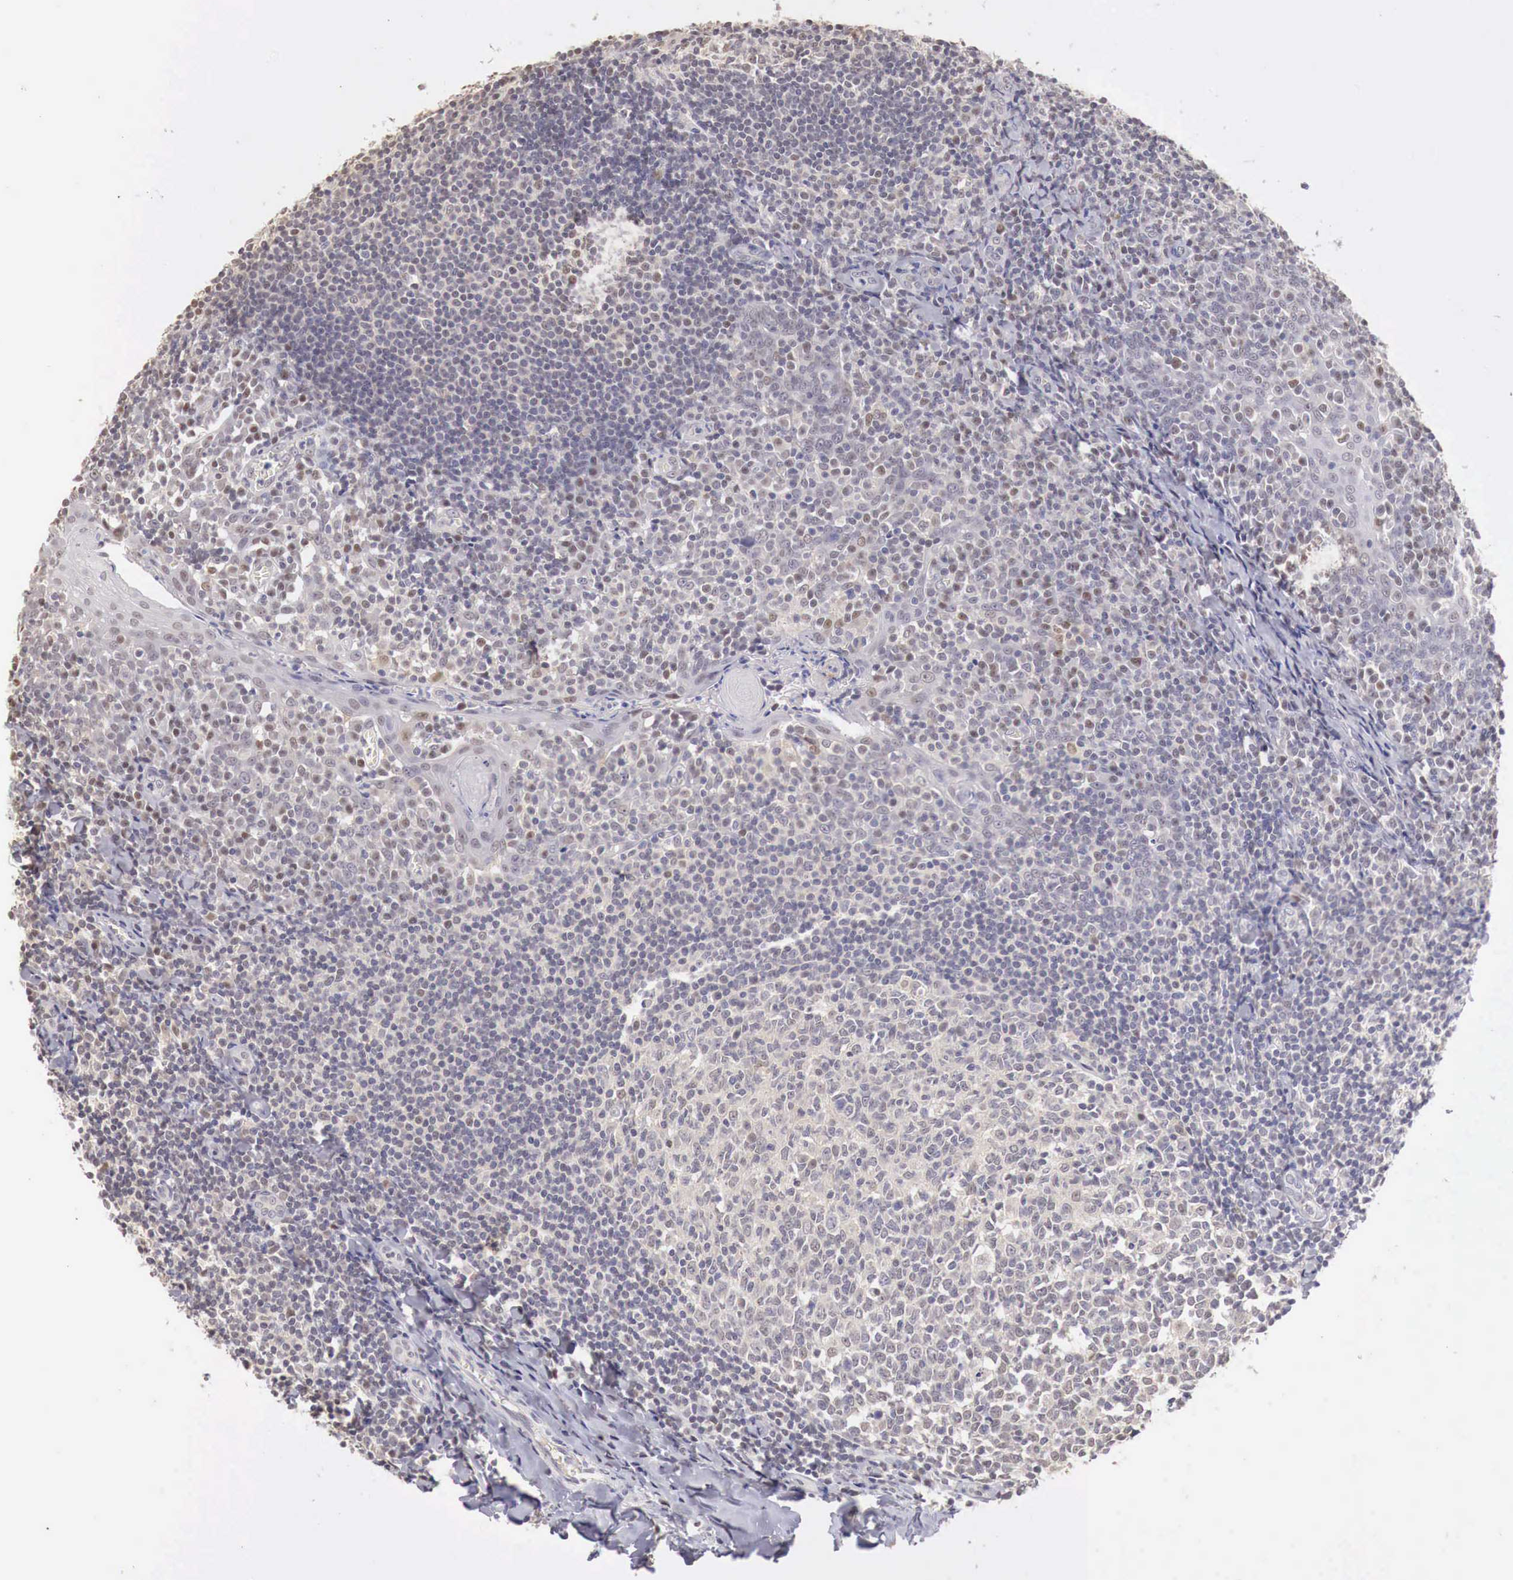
{"staining": {"intensity": "weak", "quantity": "<25%", "location": "nuclear"}, "tissue": "tonsil", "cell_type": "Germinal center cells", "image_type": "normal", "snomed": [{"axis": "morphology", "description": "Normal tissue, NOS"}, {"axis": "topography", "description": "Tonsil"}], "caption": "IHC of unremarkable human tonsil shows no staining in germinal center cells. (Brightfield microscopy of DAB (3,3'-diaminobenzidine) immunohistochemistry (IHC) at high magnification).", "gene": "UBA1", "patient": {"sex": "female", "age": 41}}